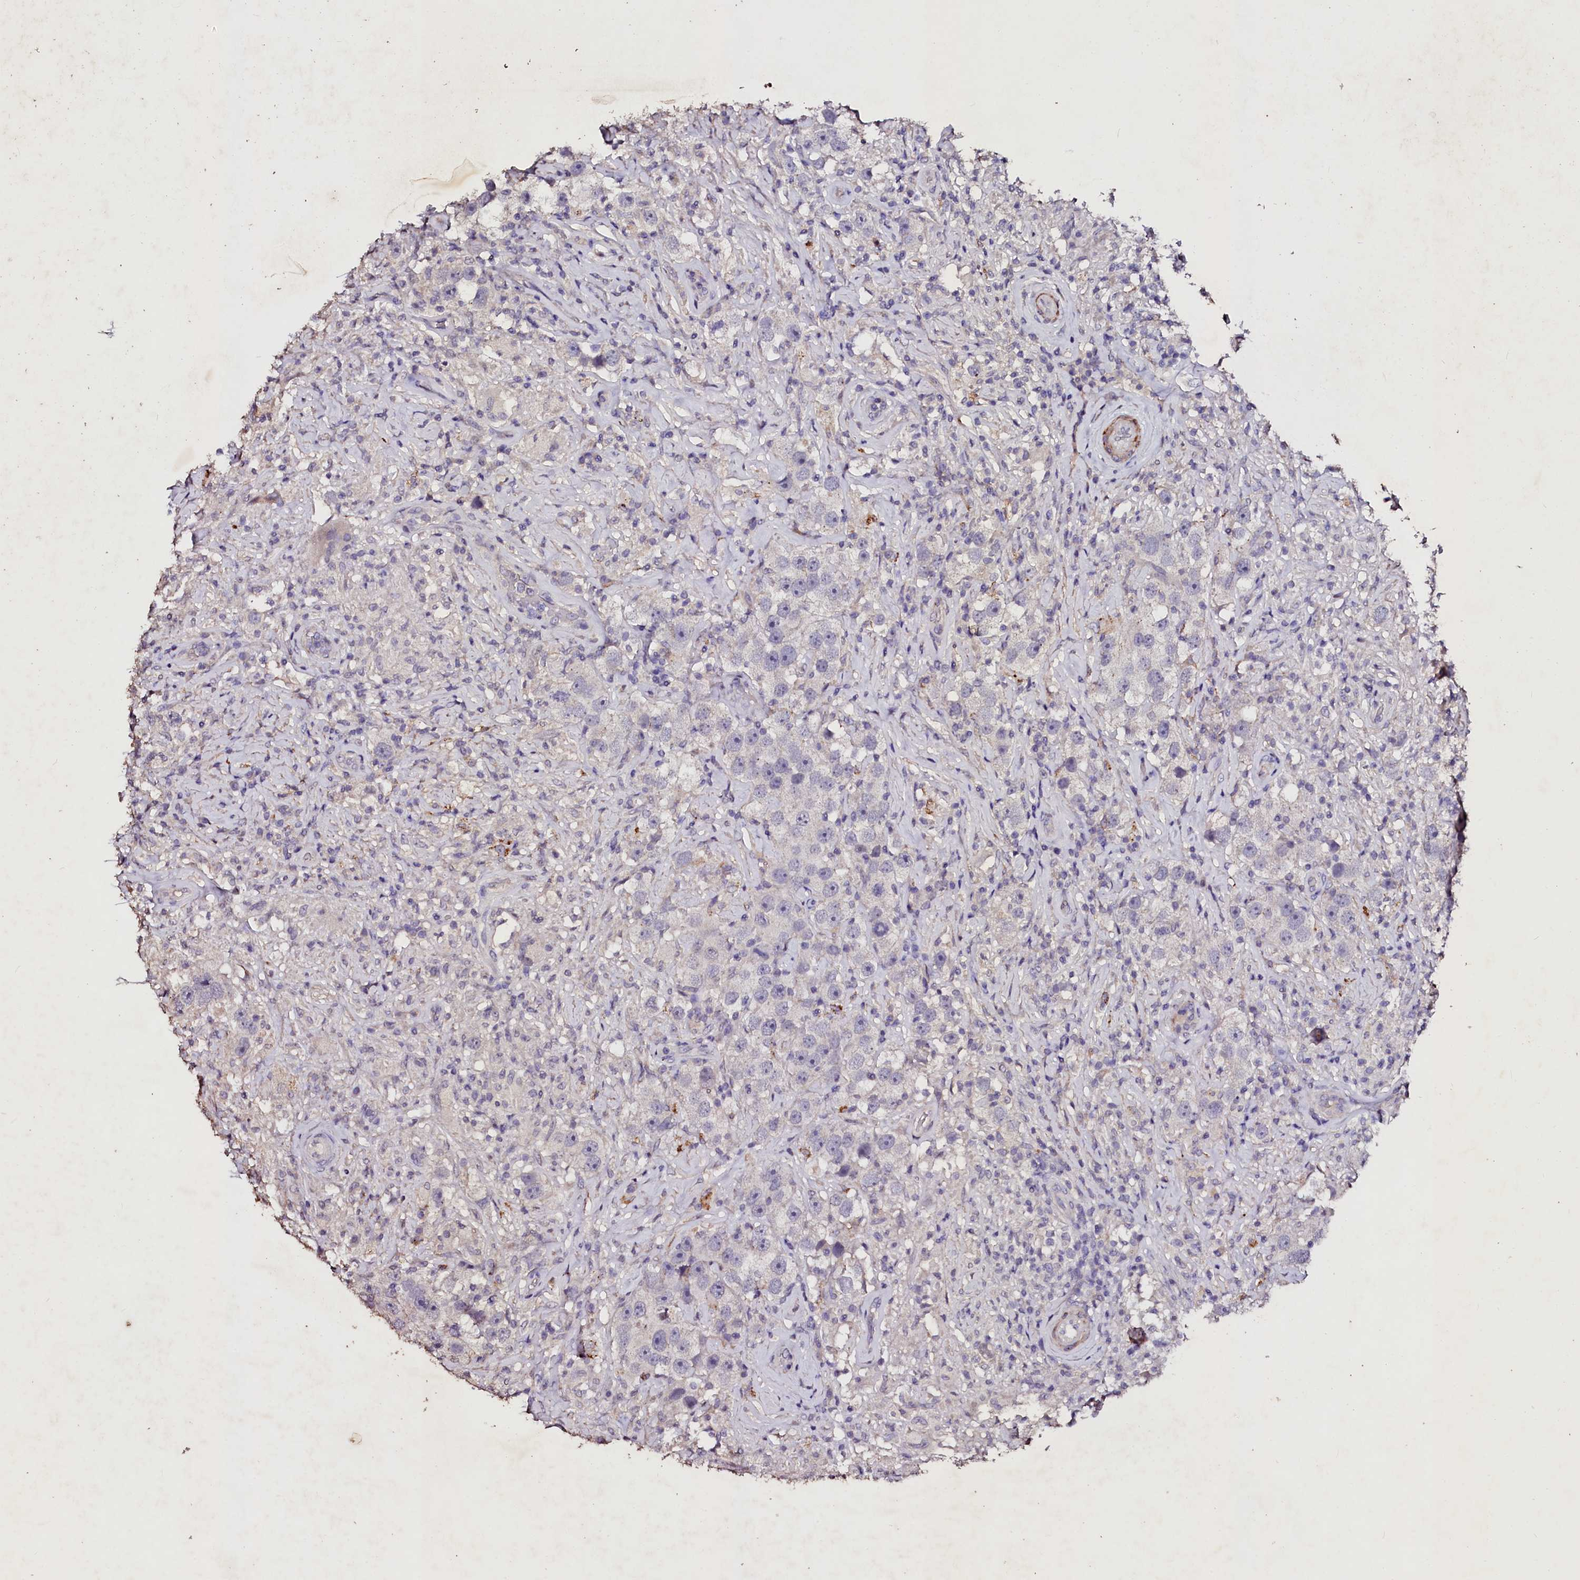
{"staining": {"intensity": "negative", "quantity": "none", "location": "none"}, "tissue": "testis cancer", "cell_type": "Tumor cells", "image_type": "cancer", "snomed": [{"axis": "morphology", "description": "Seminoma, NOS"}, {"axis": "topography", "description": "Testis"}], "caption": "An IHC histopathology image of testis cancer (seminoma) is shown. There is no staining in tumor cells of testis cancer (seminoma).", "gene": "VPS36", "patient": {"sex": "male", "age": 49}}